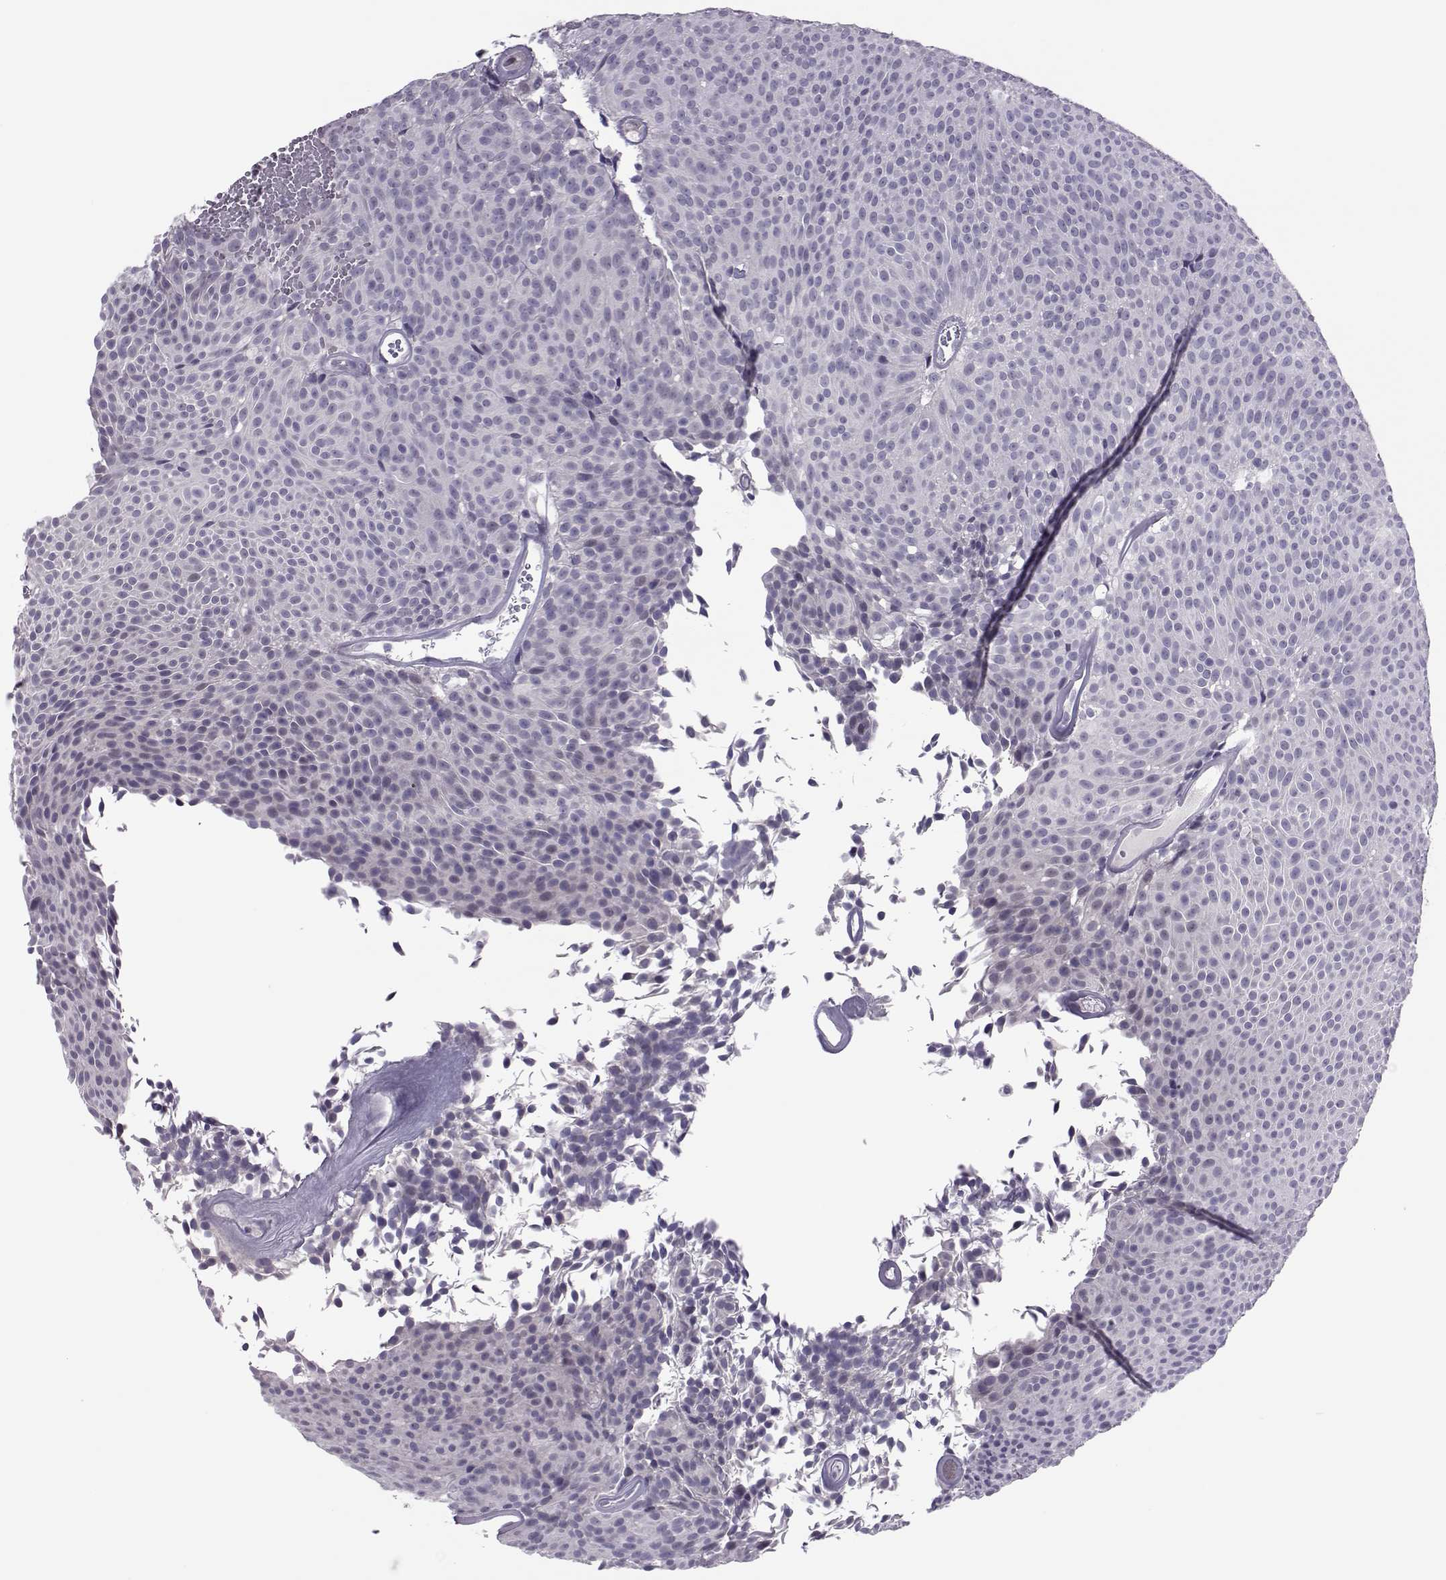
{"staining": {"intensity": "negative", "quantity": "none", "location": "none"}, "tissue": "urothelial cancer", "cell_type": "Tumor cells", "image_type": "cancer", "snomed": [{"axis": "morphology", "description": "Urothelial carcinoma, Low grade"}, {"axis": "topography", "description": "Urinary bladder"}], "caption": "An immunohistochemistry micrograph of urothelial cancer is shown. There is no staining in tumor cells of urothelial cancer.", "gene": "ASRGL1", "patient": {"sex": "male", "age": 77}}